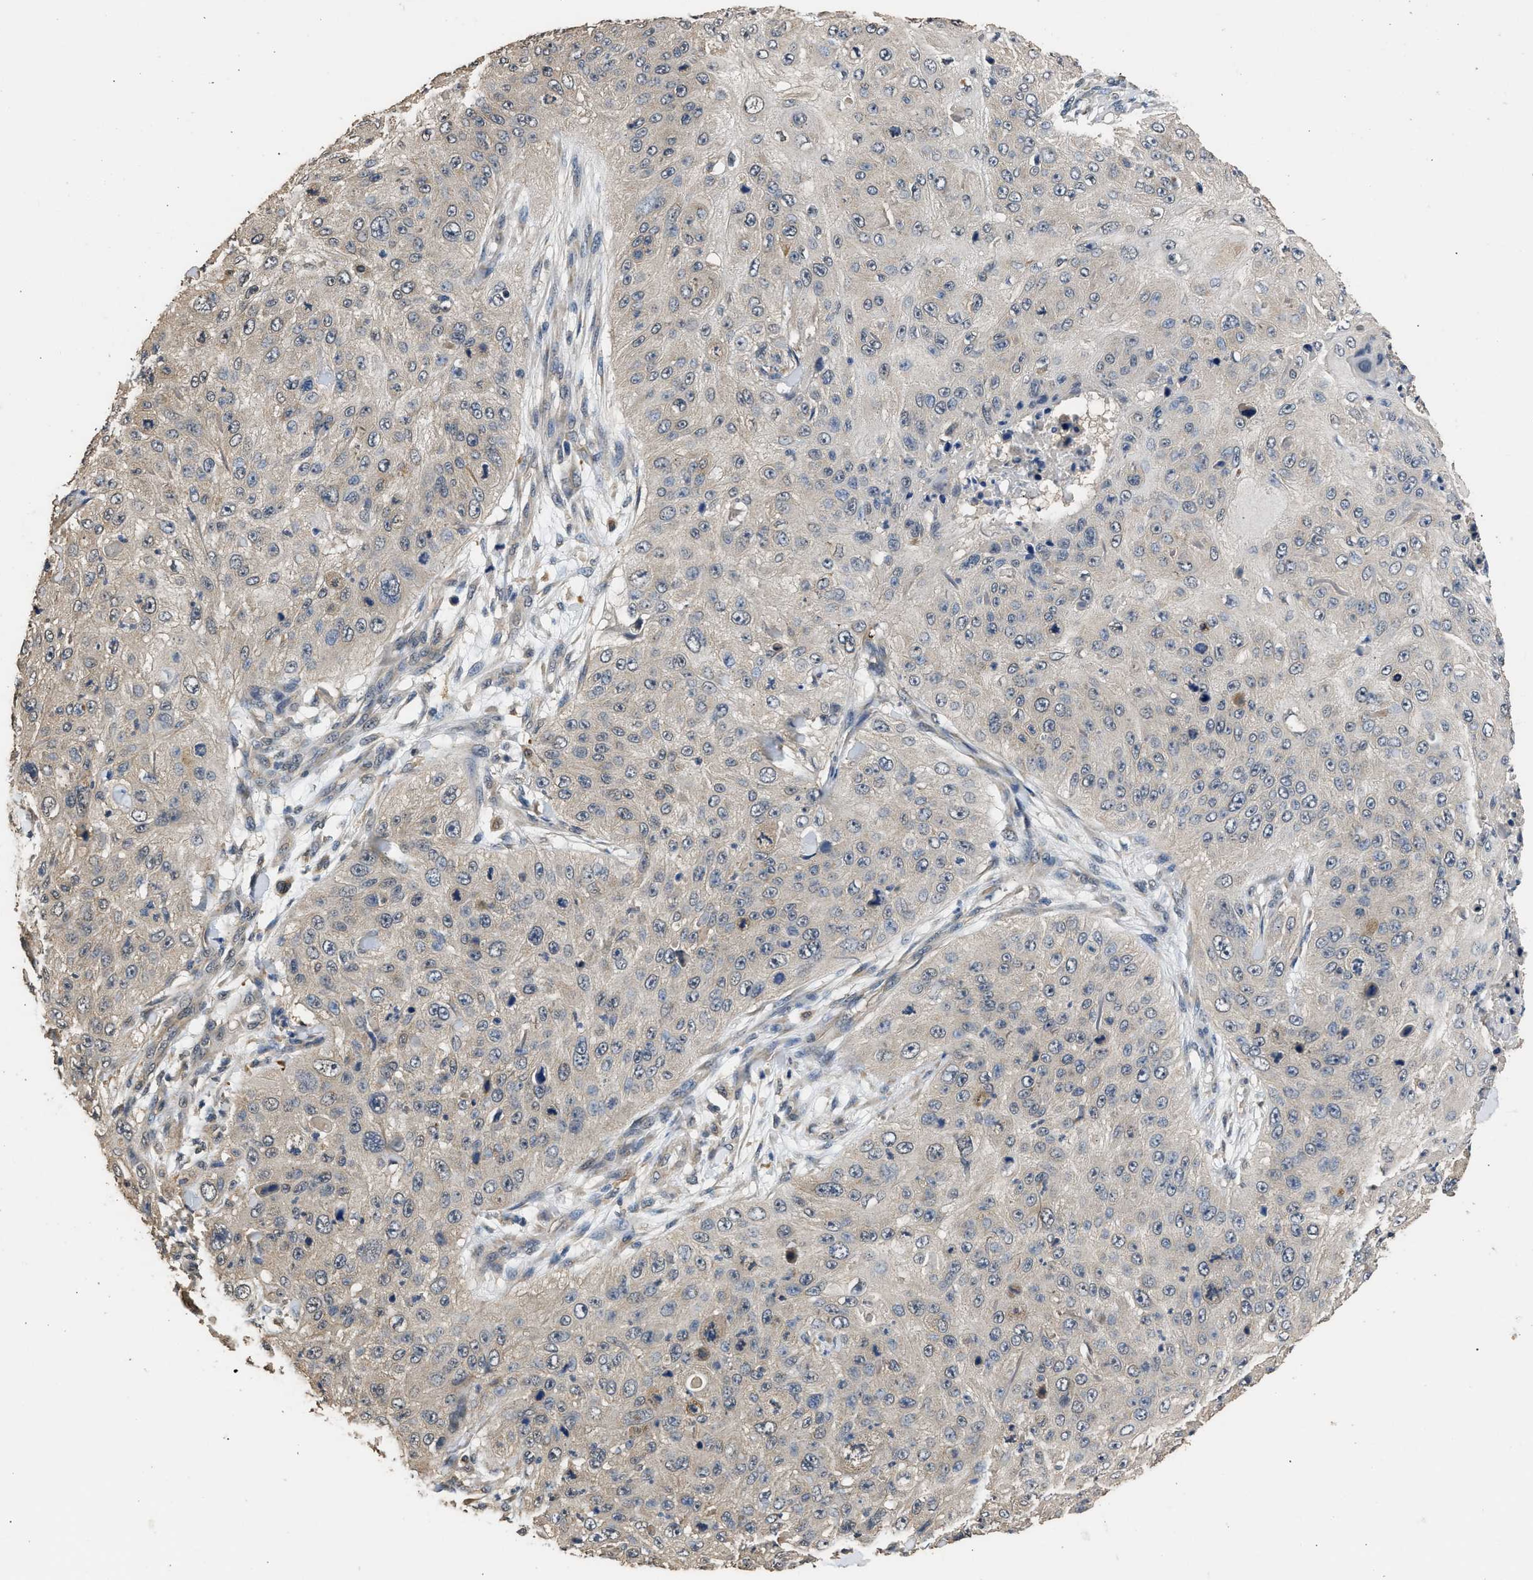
{"staining": {"intensity": "negative", "quantity": "none", "location": "none"}, "tissue": "skin cancer", "cell_type": "Tumor cells", "image_type": "cancer", "snomed": [{"axis": "morphology", "description": "Squamous cell carcinoma, NOS"}, {"axis": "topography", "description": "Skin"}], "caption": "Tumor cells are negative for brown protein staining in skin cancer.", "gene": "SPINT2", "patient": {"sex": "female", "age": 80}}